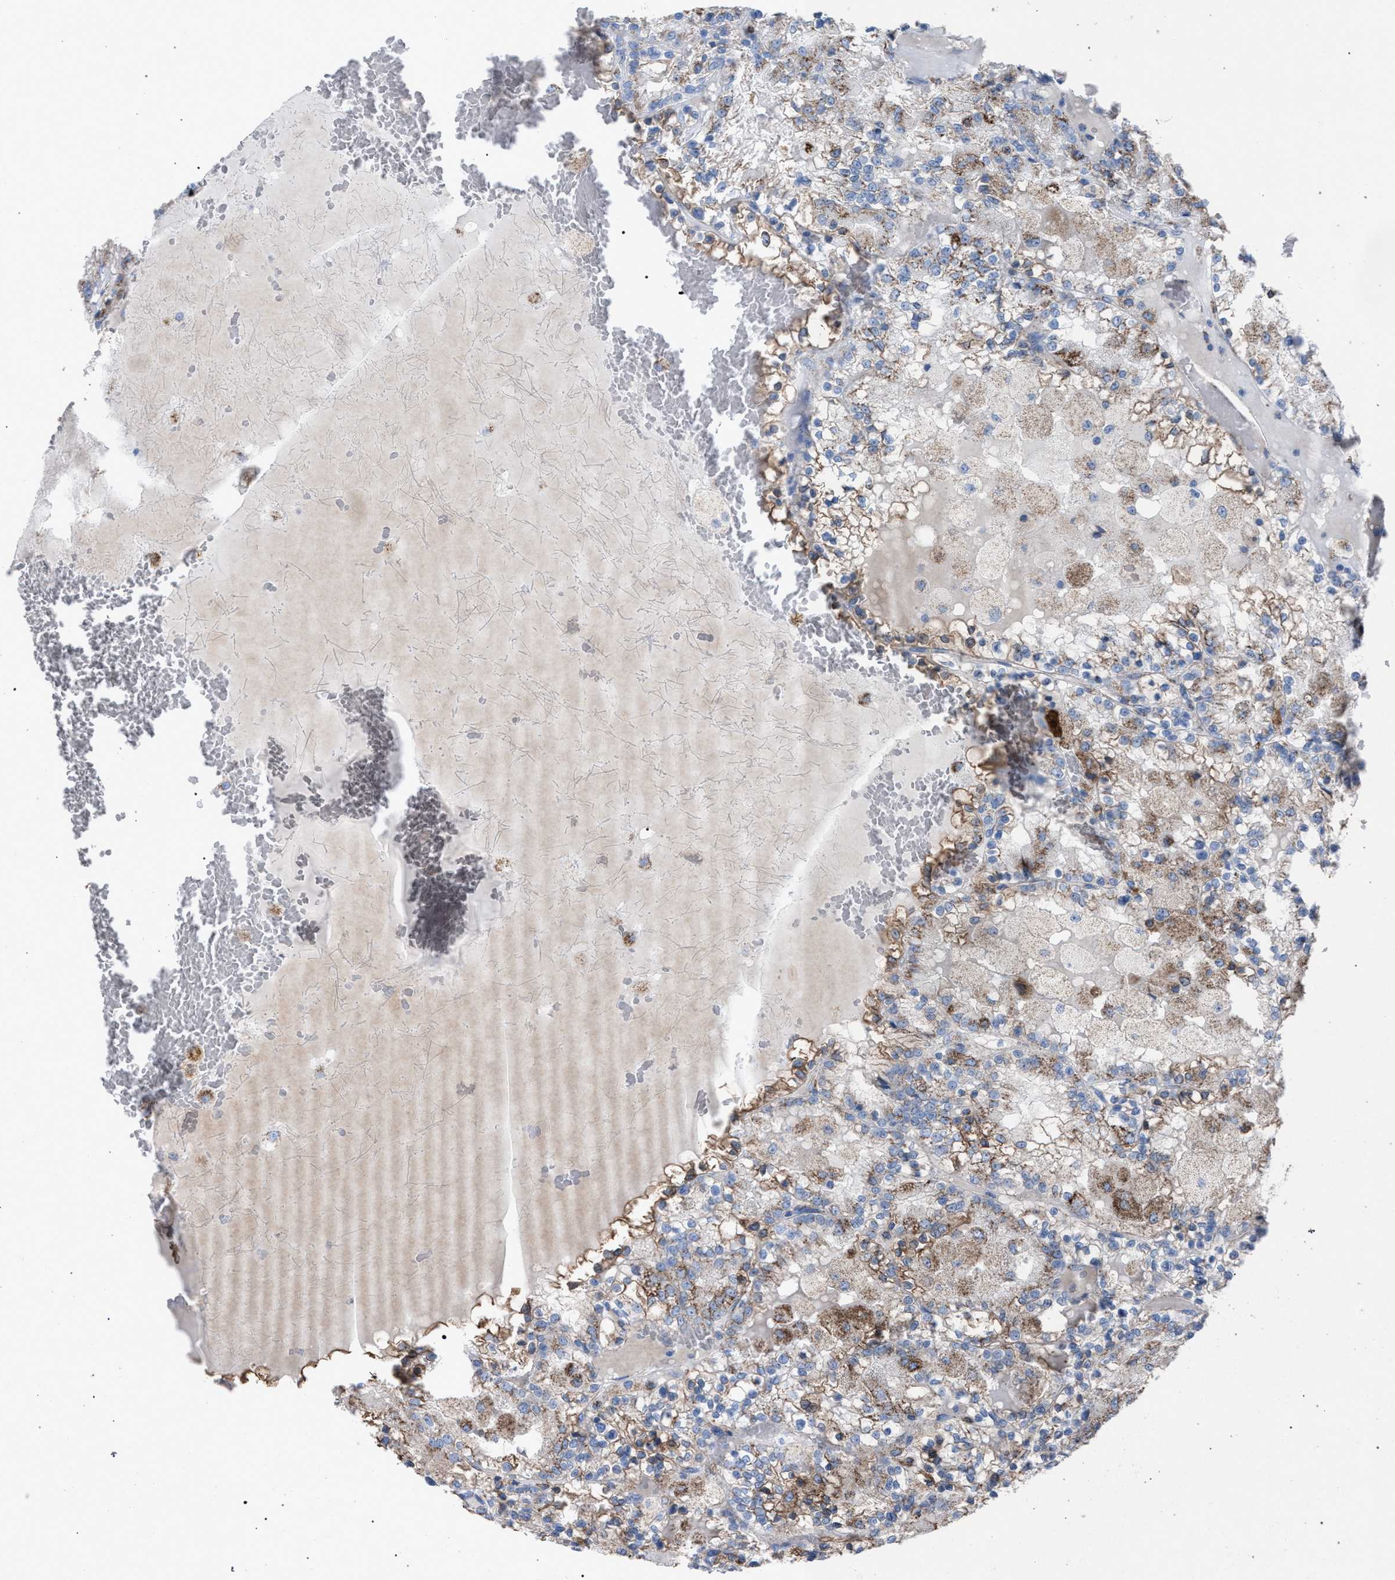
{"staining": {"intensity": "moderate", "quantity": "25%-75%", "location": "cytoplasmic/membranous"}, "tissue": "renal cancer", "cell_type": "Tumor cells", "image_type": "cancer", "snomed": [{"axis": "morphology", "description": "Adenocarcinoma, NOS"}, {"axis": "topography", "description": "Kidney"}], "caption": "Immunohistochemistry of adenocarcinoma (renal) demonstrates medium levels of moderate cytoplasmic/membranous expression in approximately 25%-75% of tumor cells.", "gene": "HSD17B4", "patient": {"sex": "female", "age": 56}}